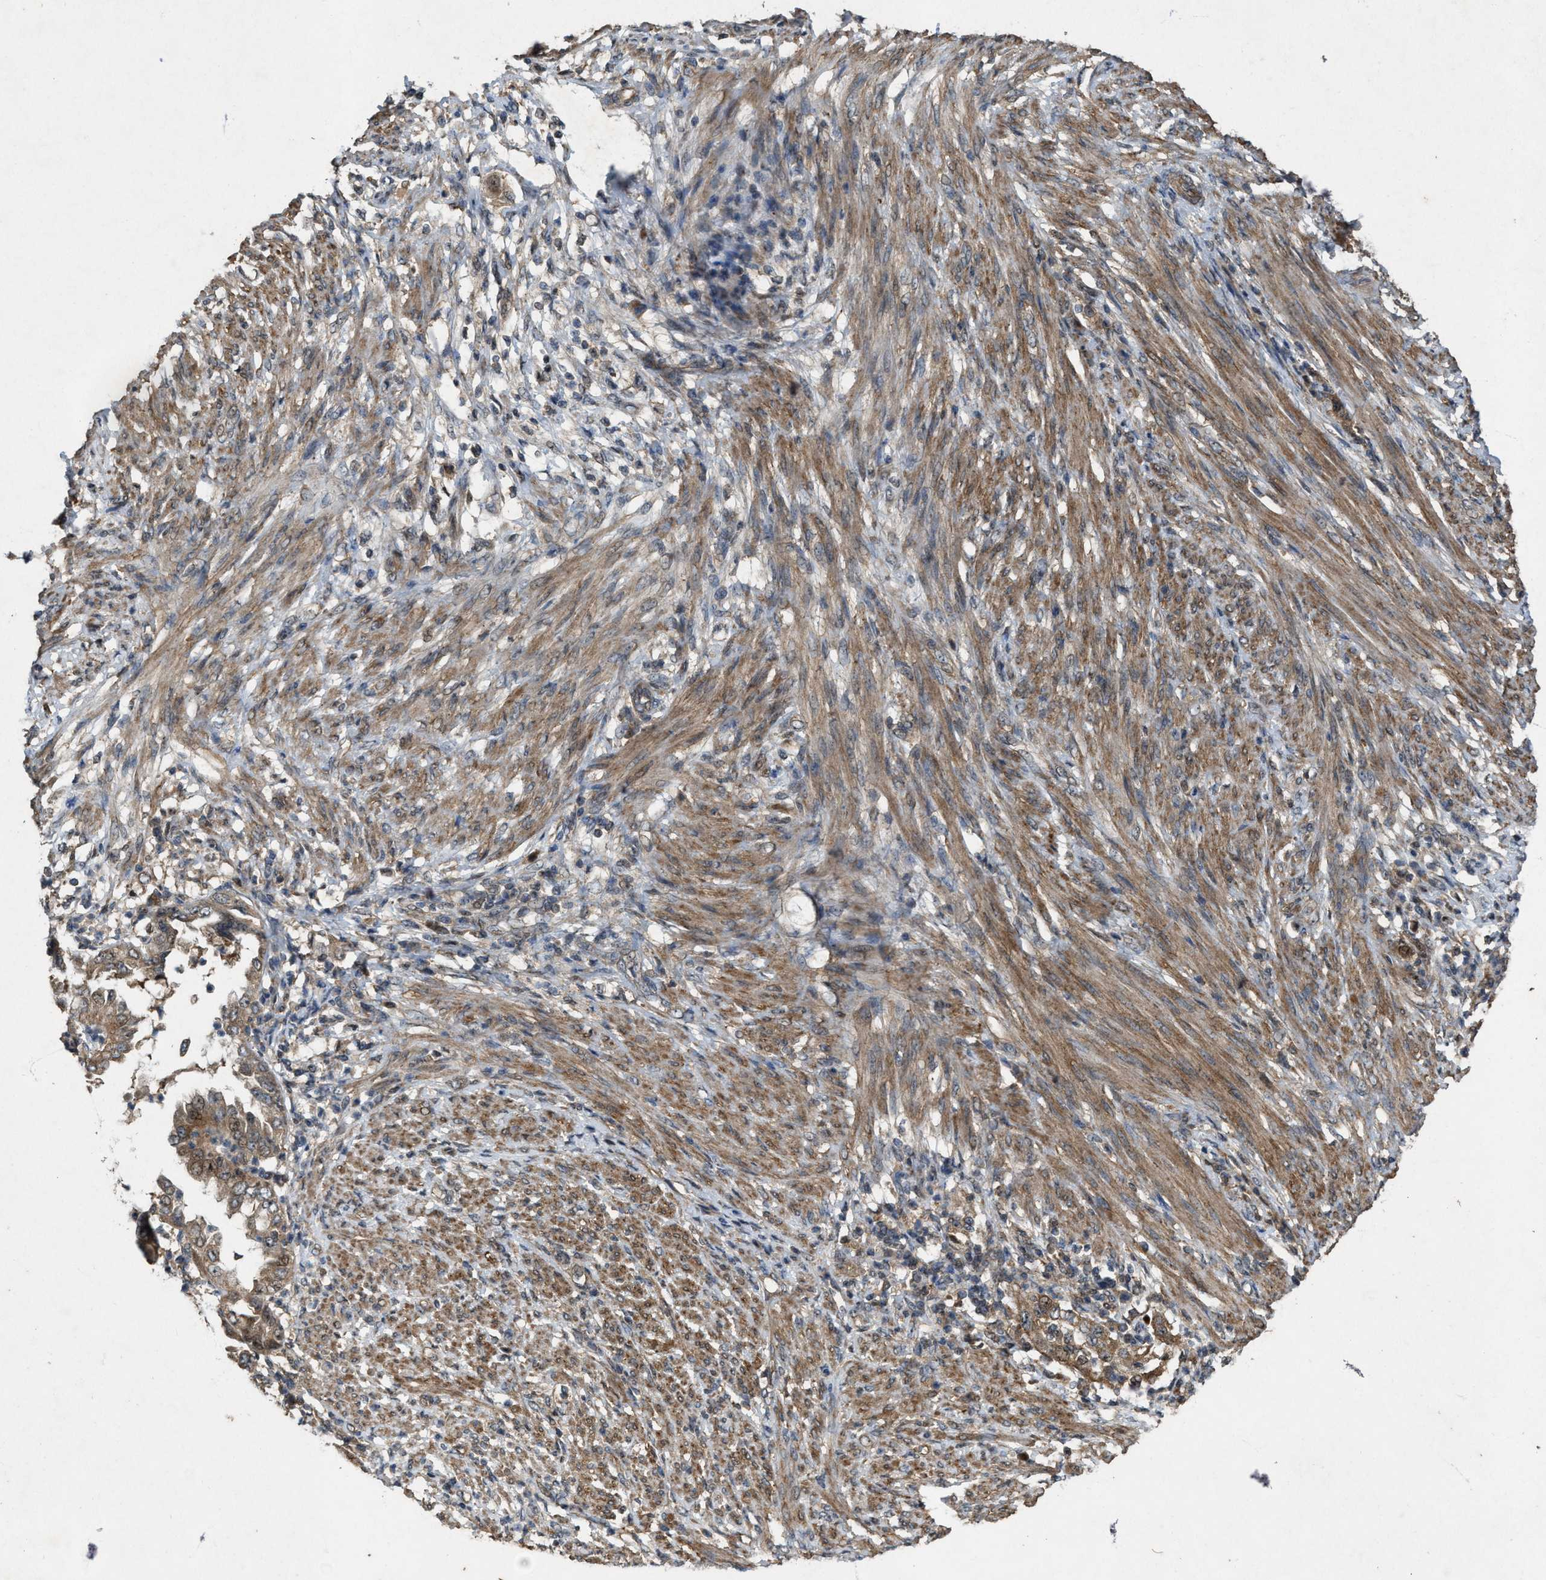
{"staining": {"intensity": "weak", "quantity": ">75%", "location": "cytoplasmic/membranous"}, "tissue": "endometrial cancer", "cell_type": "Tumor cells", "image_type": "cancer", "snomed": [{"axis": "morphology", "description": "Adenocarcinoma, NOS"}, {"axis": "topography", "description": "Endometrium"}], "caption": "This micrograph reveals immunohistochemistry staining of human endometrial cancer, with low weak cytoplasmic/membranous expression in about >75% of tumor cells.", "gene": "PDP2", "patient": {"sex": "female", "age": 85}}